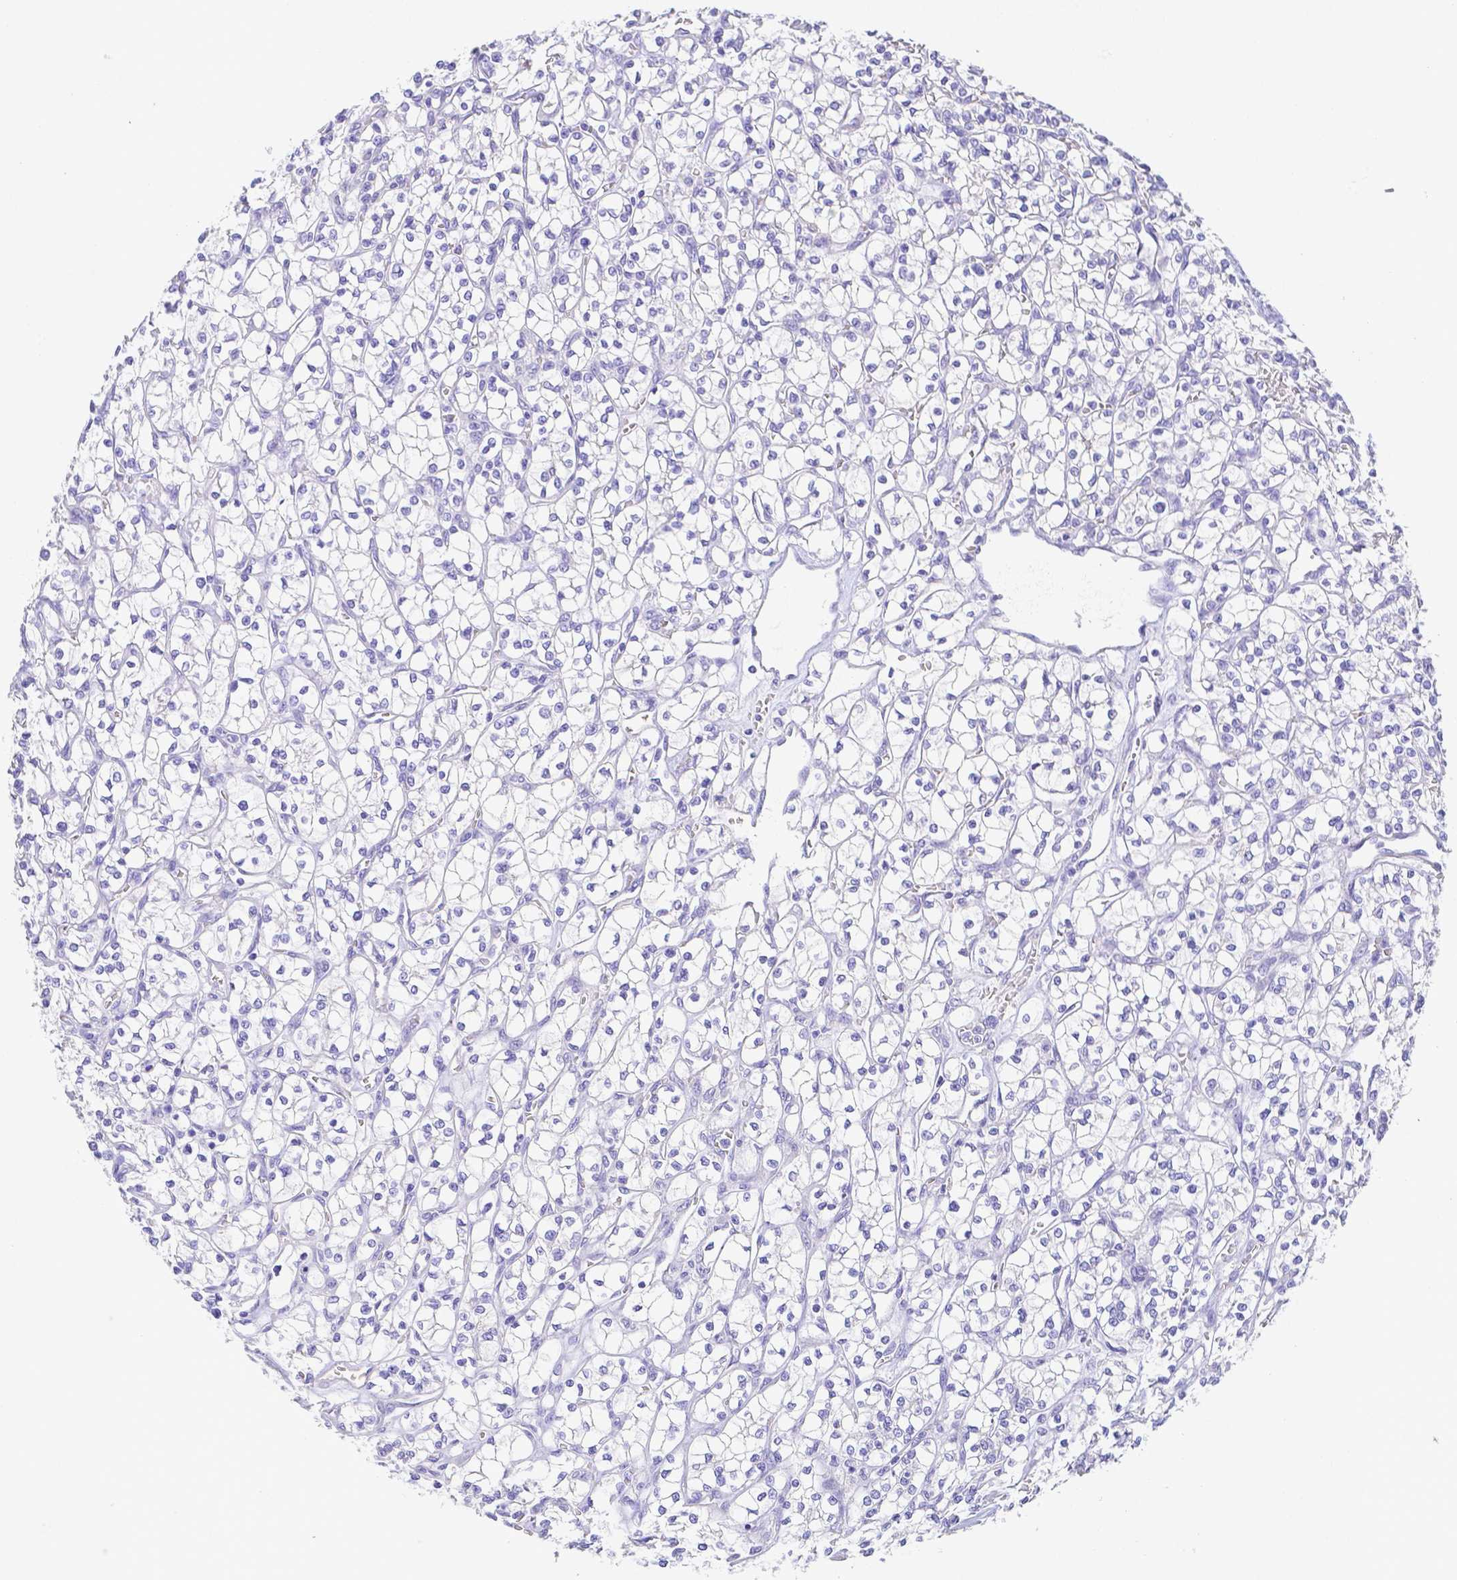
{"staining": {"intensity": "negative", "quantity": "none", "location": "none"}, "tissue": "renal cancer", "cell_type": "Tumor cells", "image_type": "cancer", "snomed": [{"axis": "morphology", "description": "Adenocarcinoma, NOS"}, {"axis": "topography", "description": "Kidney"}], "caption": "IHC image of adenocarcinoma (renal) stained for a protein (brown), which demonstrates no expression in tumor cells.", "gene": "ZG16B", "patient": {"sex": "female", "age": 64}}